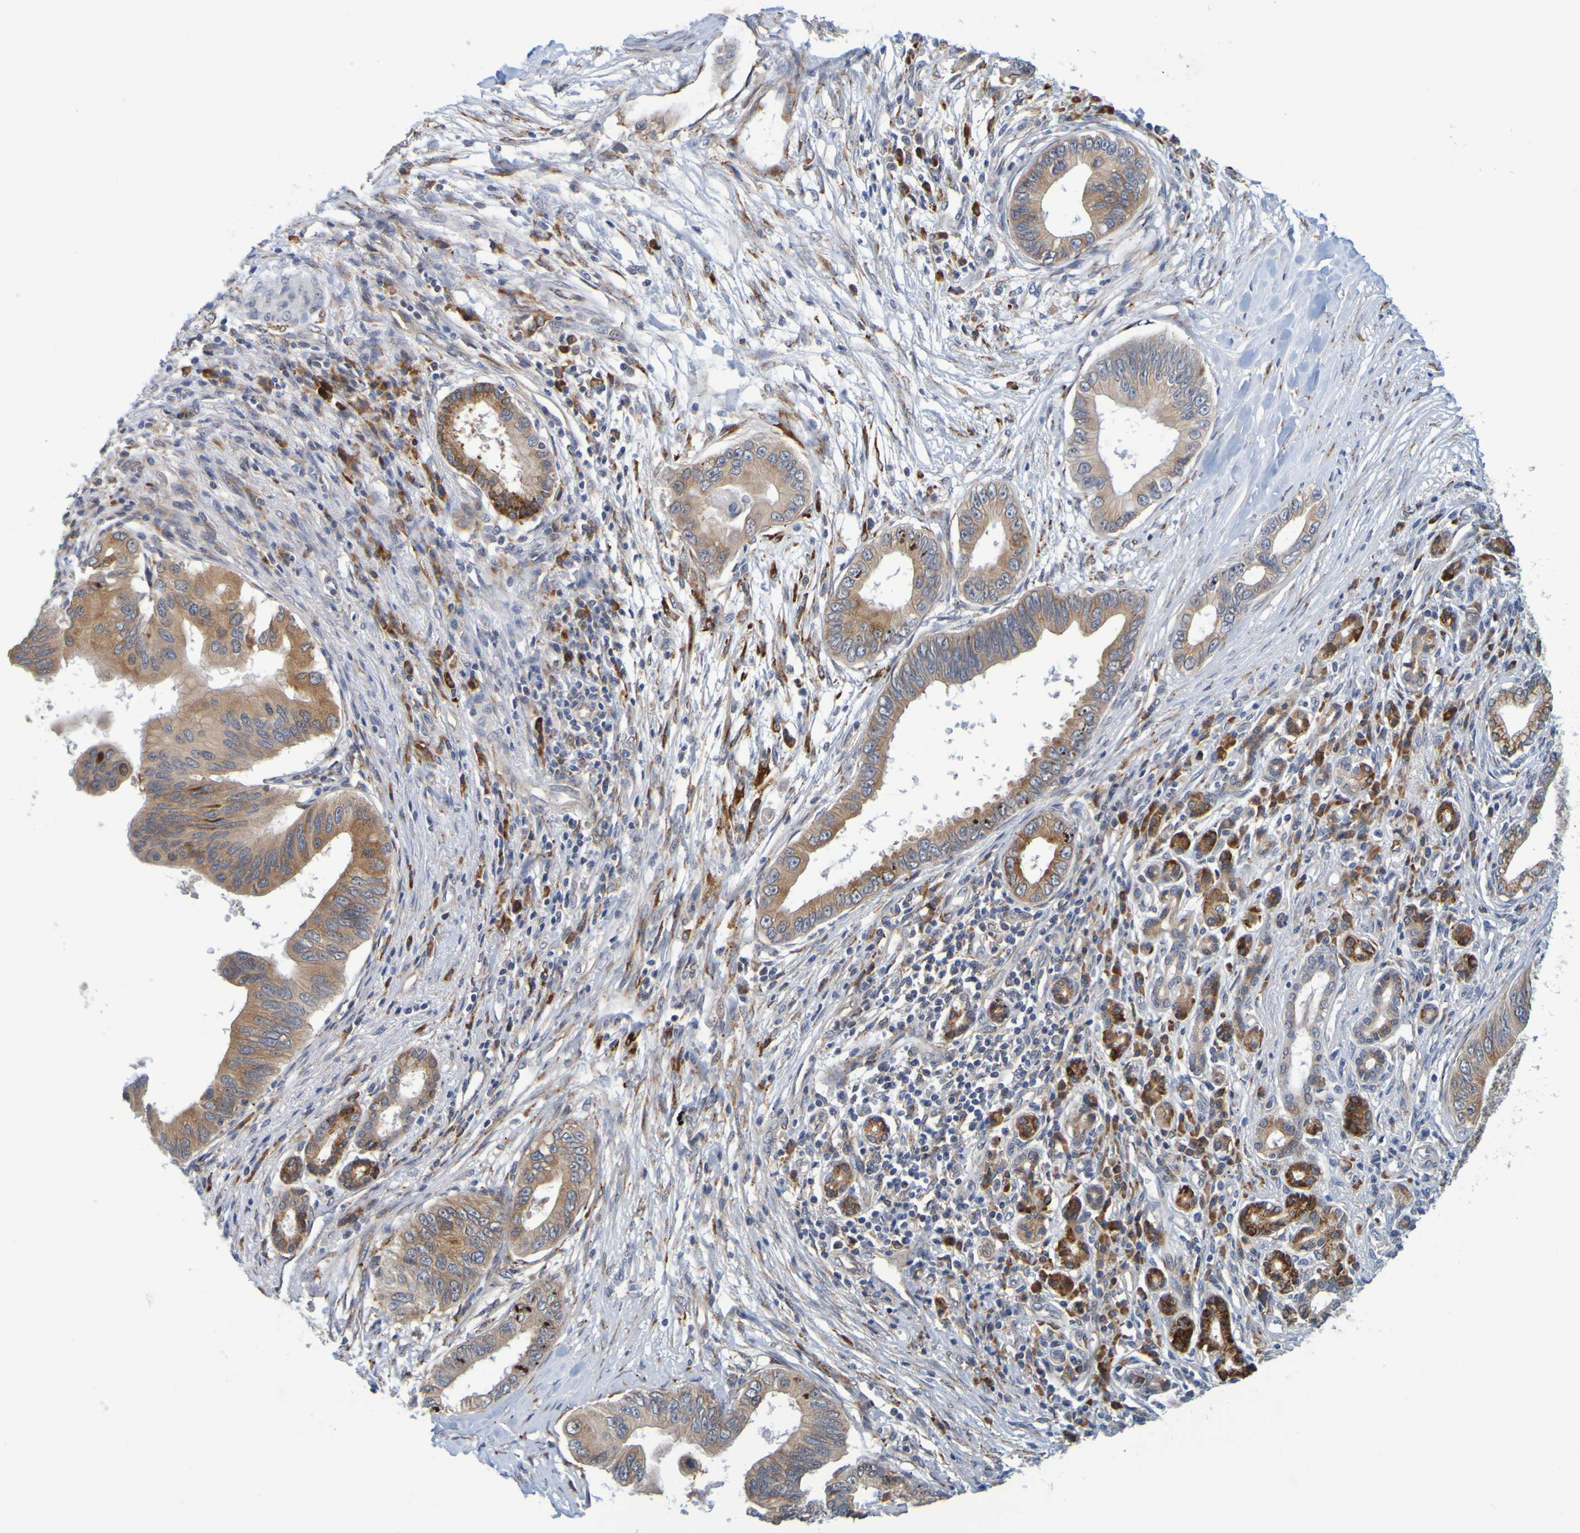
{"staining": {"intensity": "moderate", "quantity": ">75%", "location": "cytoplasmic/membranous"}, "tissue": "pancreatic cancer", "cell_type": "Tumor cells", "image_type": "cancer", "snomed": [{"axis": "morphology", "description": "Adenocarcinoma, NOS"}, {"axis": "topography", "description": "Pancreas"}], "caption": "This histopathology image shows immunohistochemistry (IHC) staining of pancreatic cancer, with medium moderate cytoplasmic/membranous staining in approximately >75% of tumor cells.", "gene": "SIL1", "patient": {"sex": "male", "age": 77}}